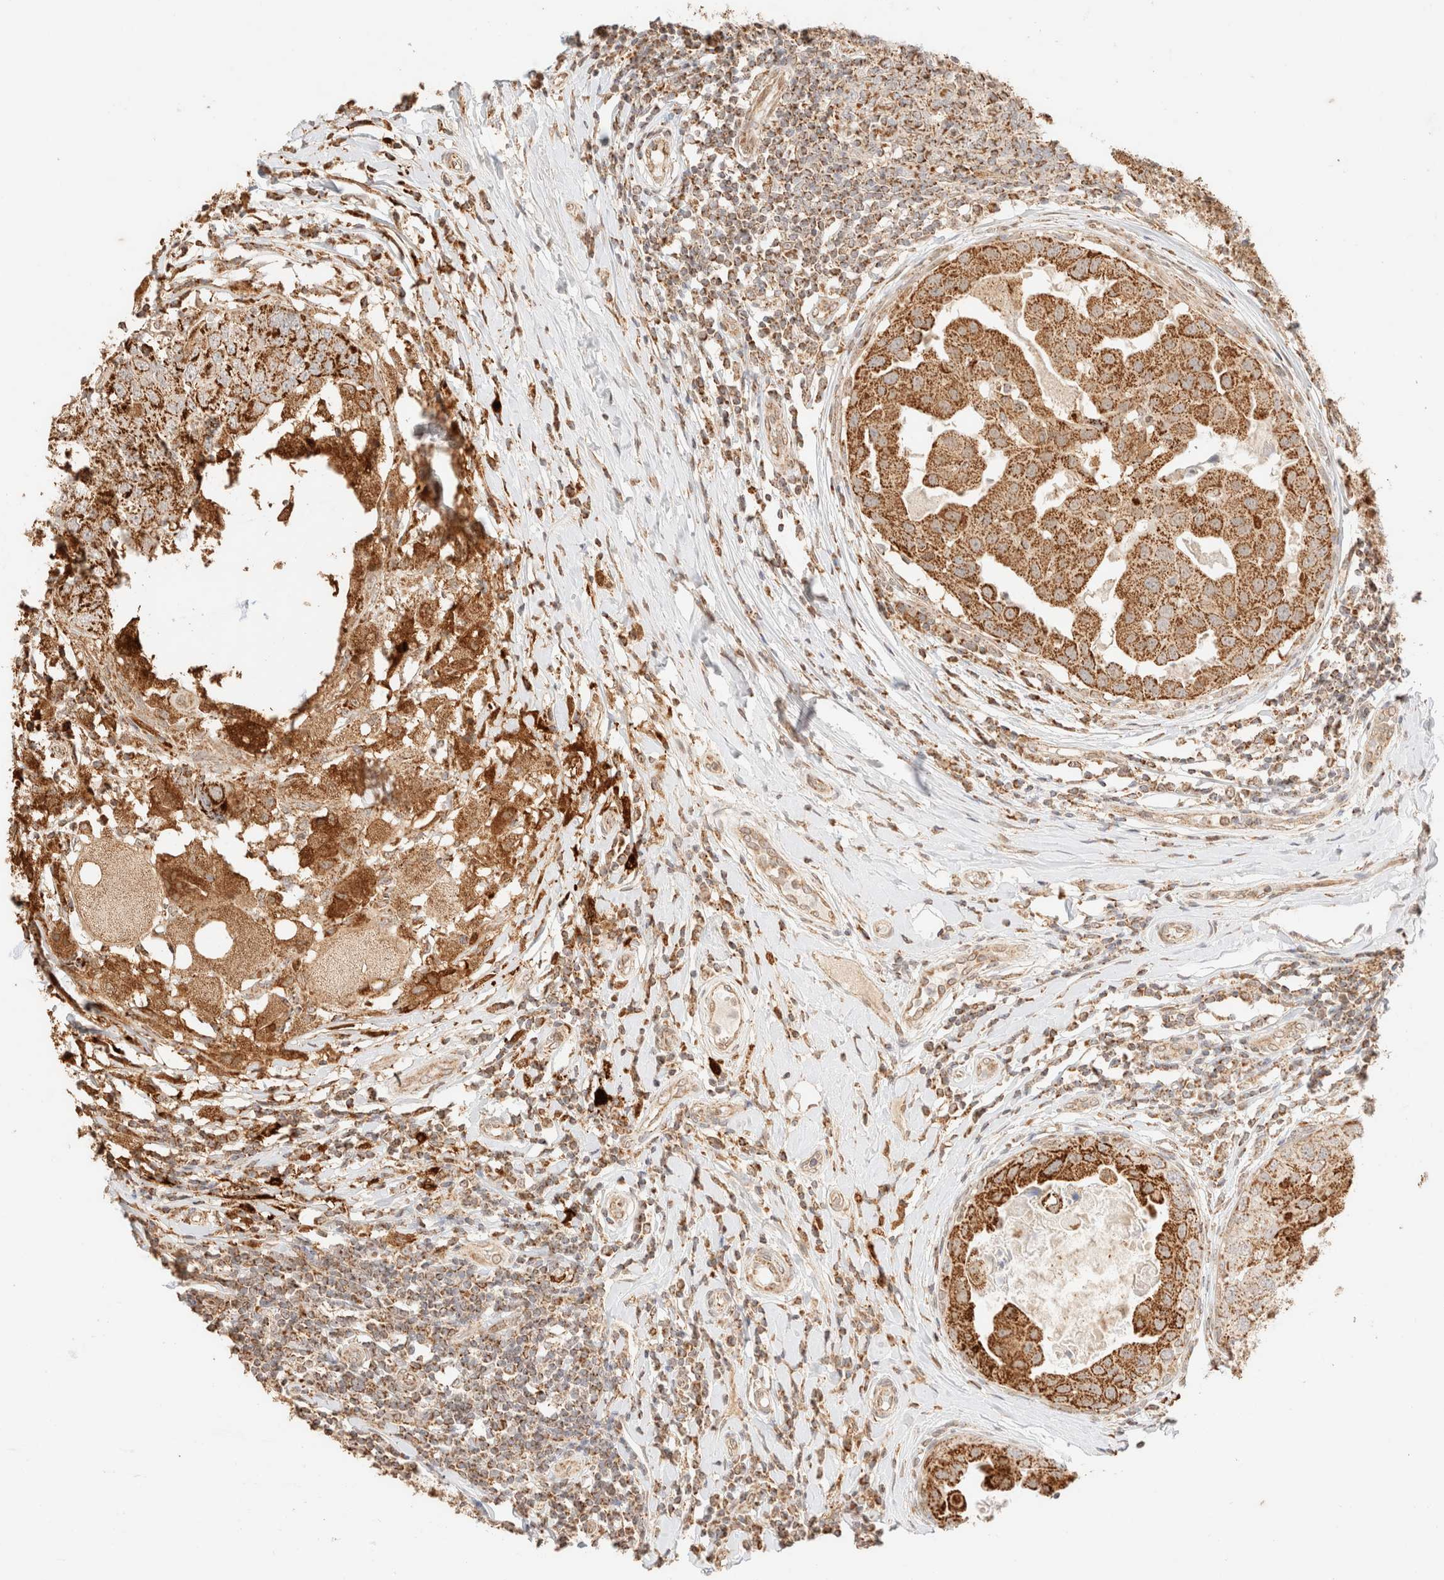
{"staining": {"intensity": "moderate", "quantity": ">75%", "location": "cytoplasmic/membranous"}, "tissue": "breast cancer", "cell_type": "Tumor cells", "image_type": "cancer", "snomed": [{"axis": "morphology", "description": "Duct carcinoma"}, {"axis": "topography", "description": "Breast"}], "caption": "This image shows IHC staining of invasive ductal carcinoma (breast), with medium moderate cytoplasmic/membranous expression in about >75% of tumor cells.", "gene": "TACO1", "patient": {"sex": "female", "age": 27}}